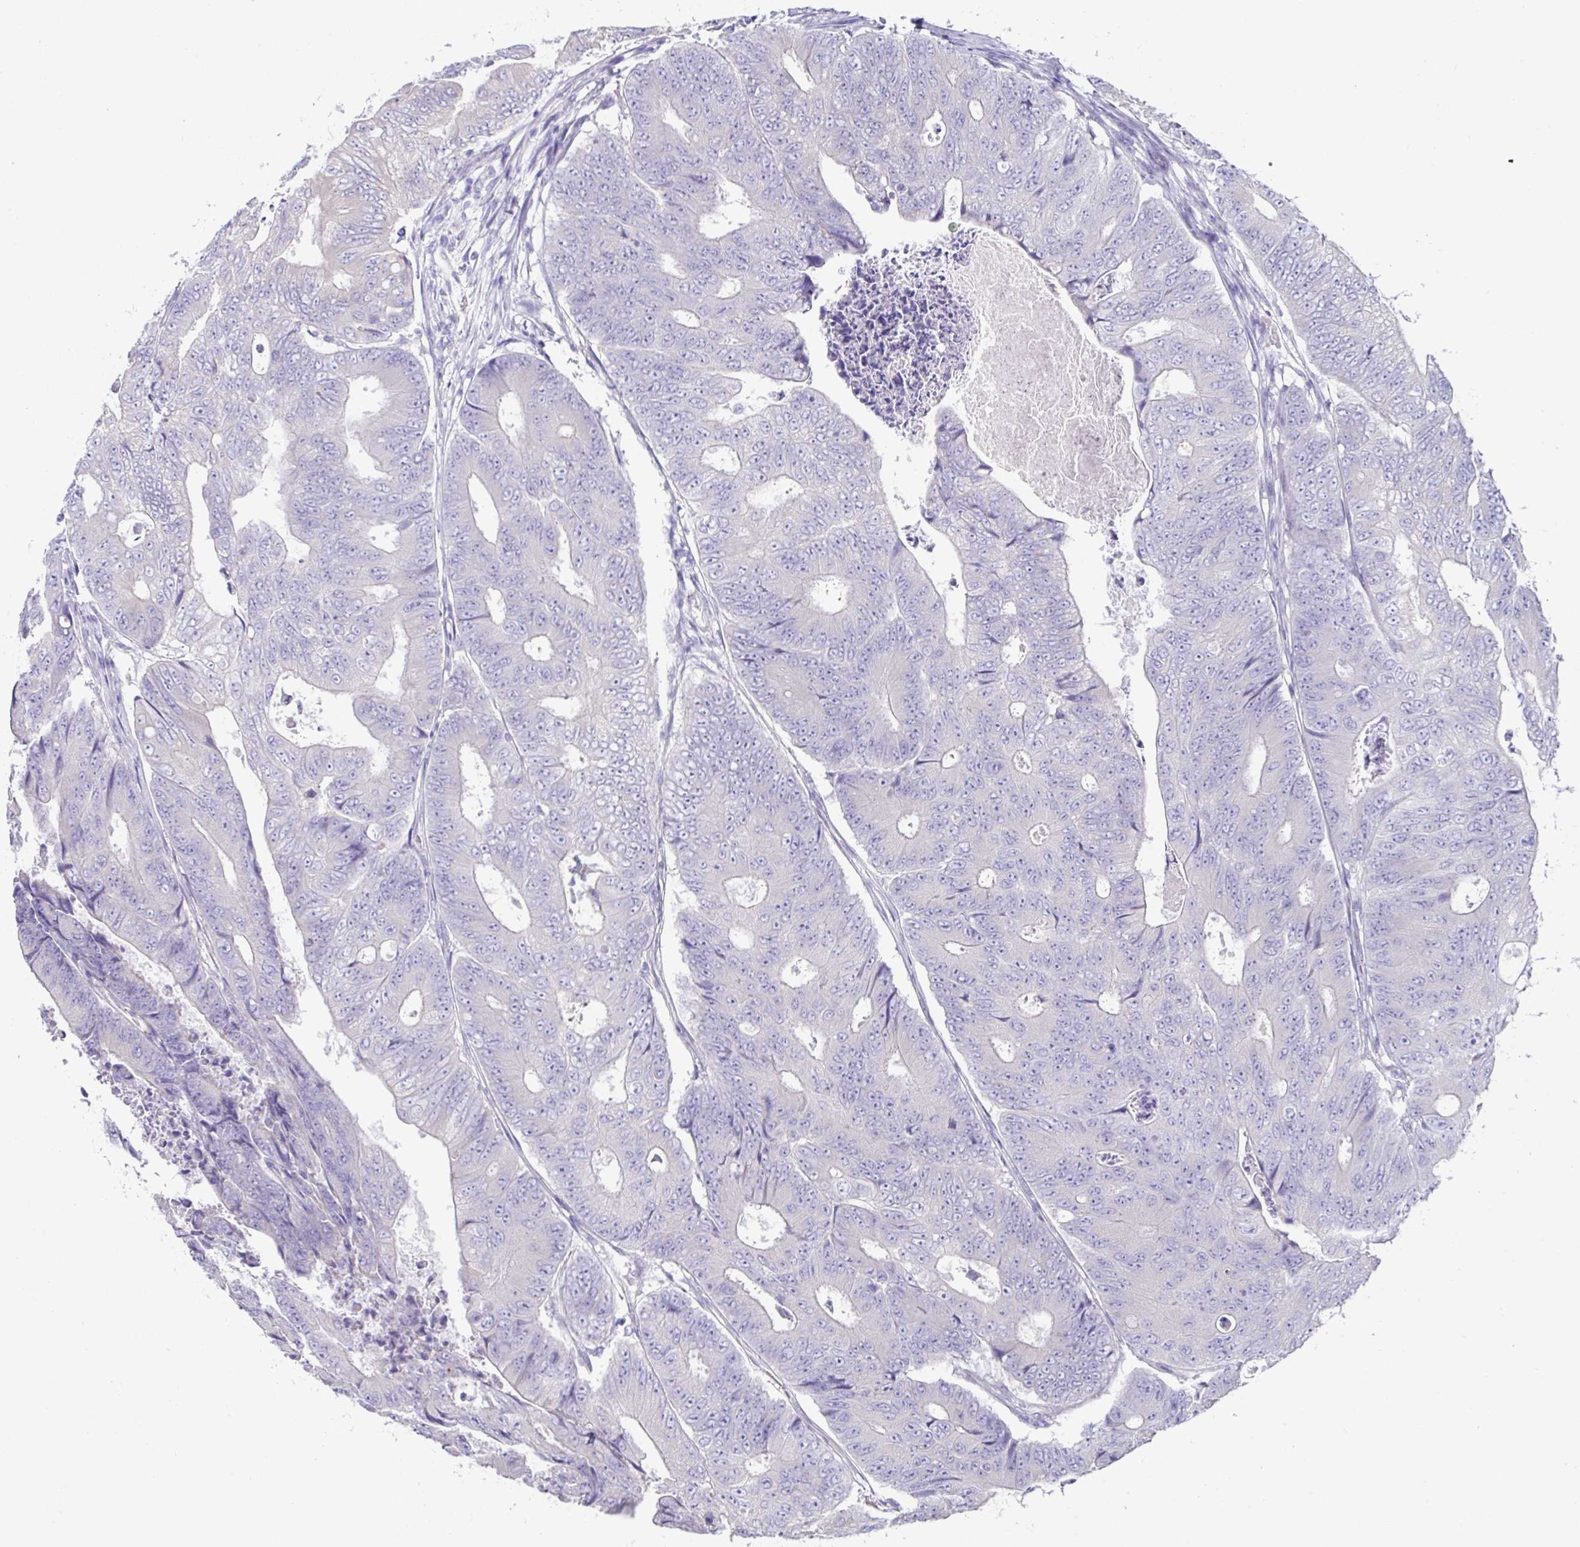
{"staining": {"intensity": "negative", "quantity": "none", "location": "none"}, "tissue": "colorectal cancer", "cell_type": "Tumor cells", "image_type": "cancer", "snomed": [{"axis": "morphology", "description": "Adenocarcinoma, NOS"}, {"axis": "topography", "description": "Colon"}], "caption": "This is an immunohistochemistry (IHC) micrograph of adenocarcinoma (colorectal). There is no expression in tumor cells.", "gene": "MED11", "patient": {"sex": "female", "age": 48}}